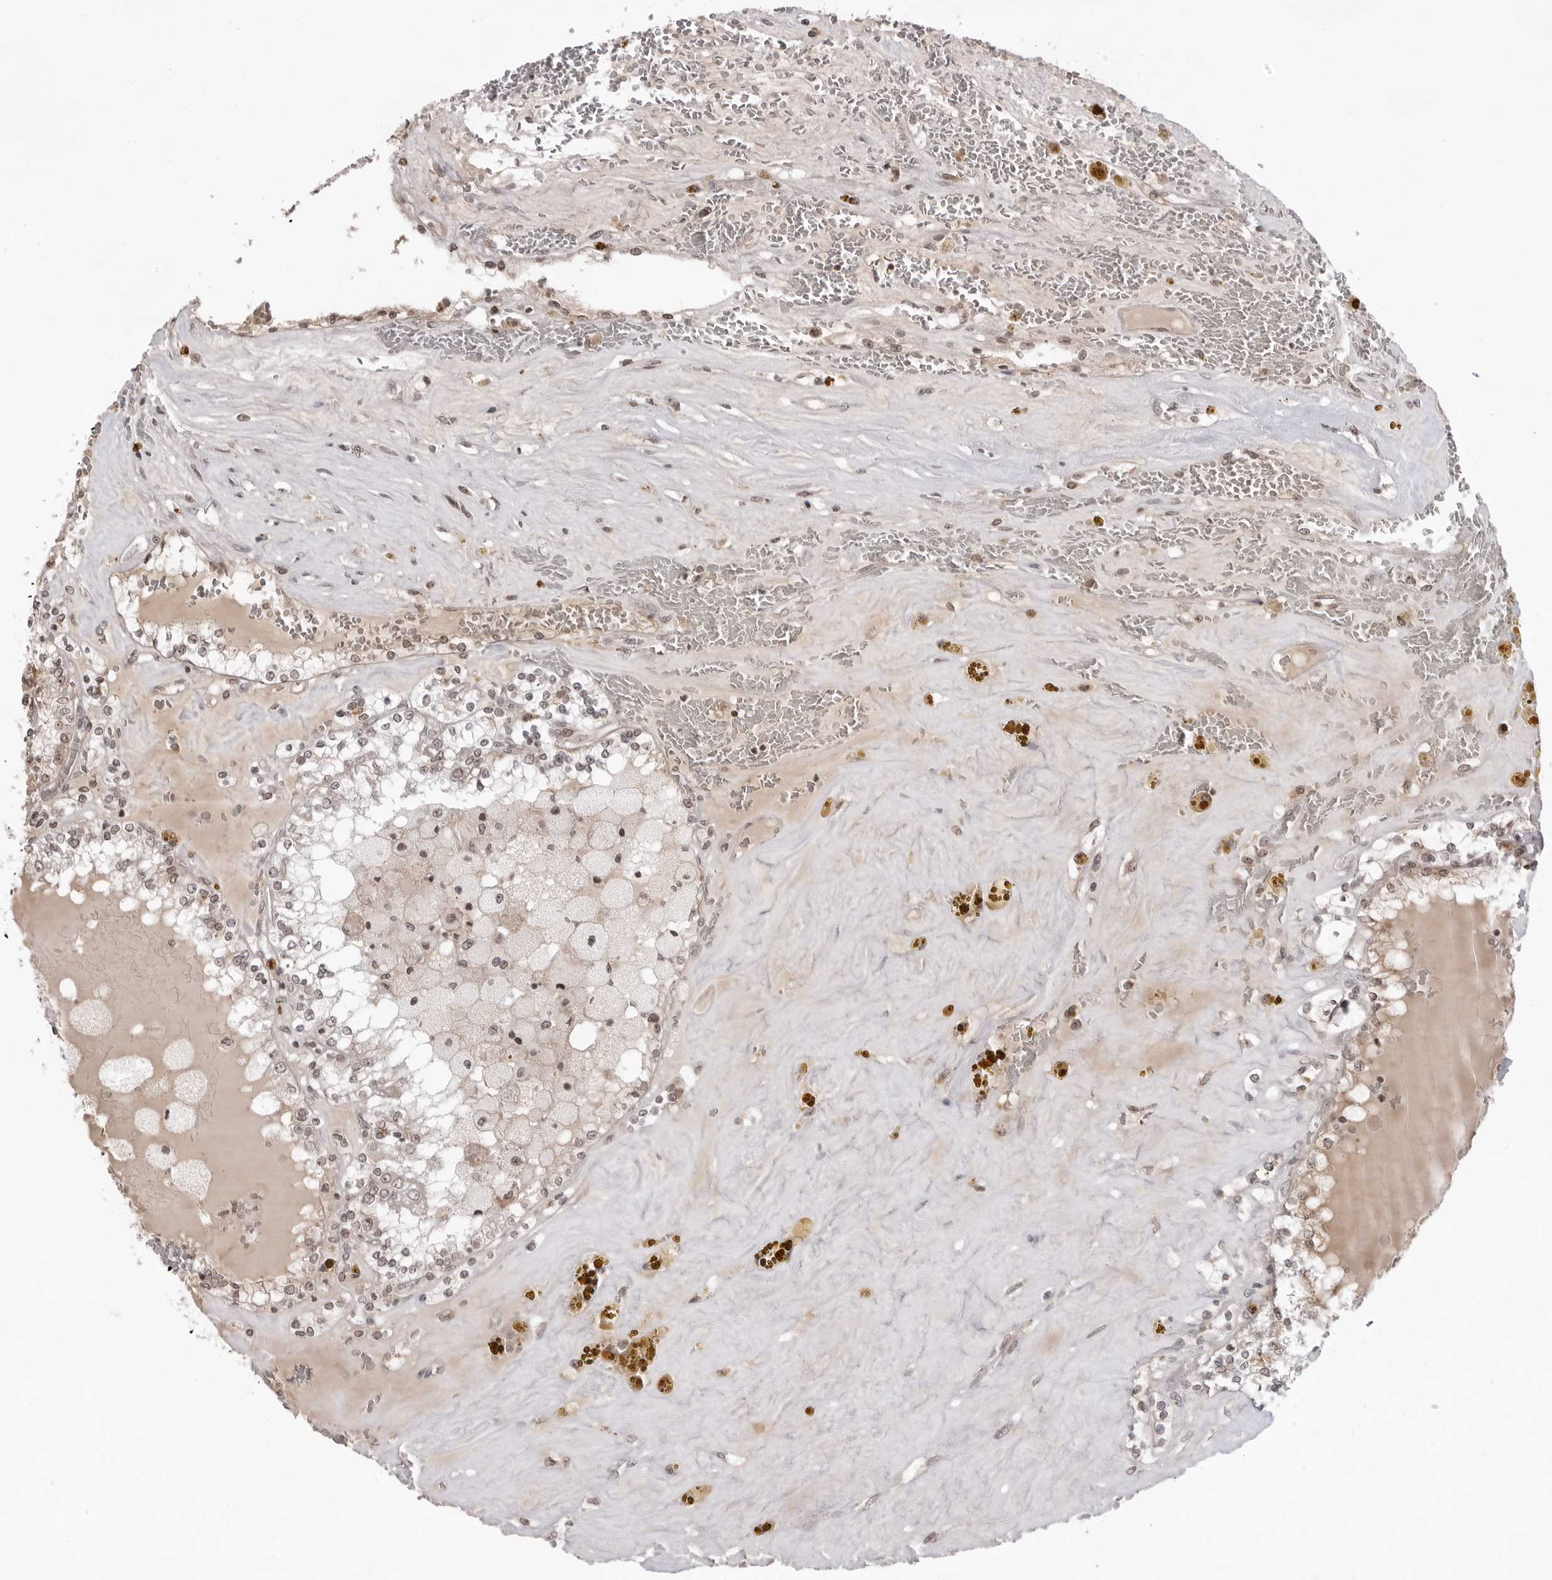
{"staining": {"intensity": "weak", "quantity": ">75%", "location": "cytoplasmic/membranous,nuclear"}, "tissue": "renal cancer", "cell_type": "Tumor cells", "image_type": "cancer", "snomed": [{"axis": "morphology", "description": "Adenocarcinoma, NOS"}, {"axis": "topography", "description": "Kidney"}], "caption": "IHC (DAB) staining of adenocarcinoma (renal) shows weak cytoplasmic/membranous and nuclear protein staining in approximately >75% of tumor cells.", "gene": "EXOSC10", "patient": {"sex": "female", "age": 56}}